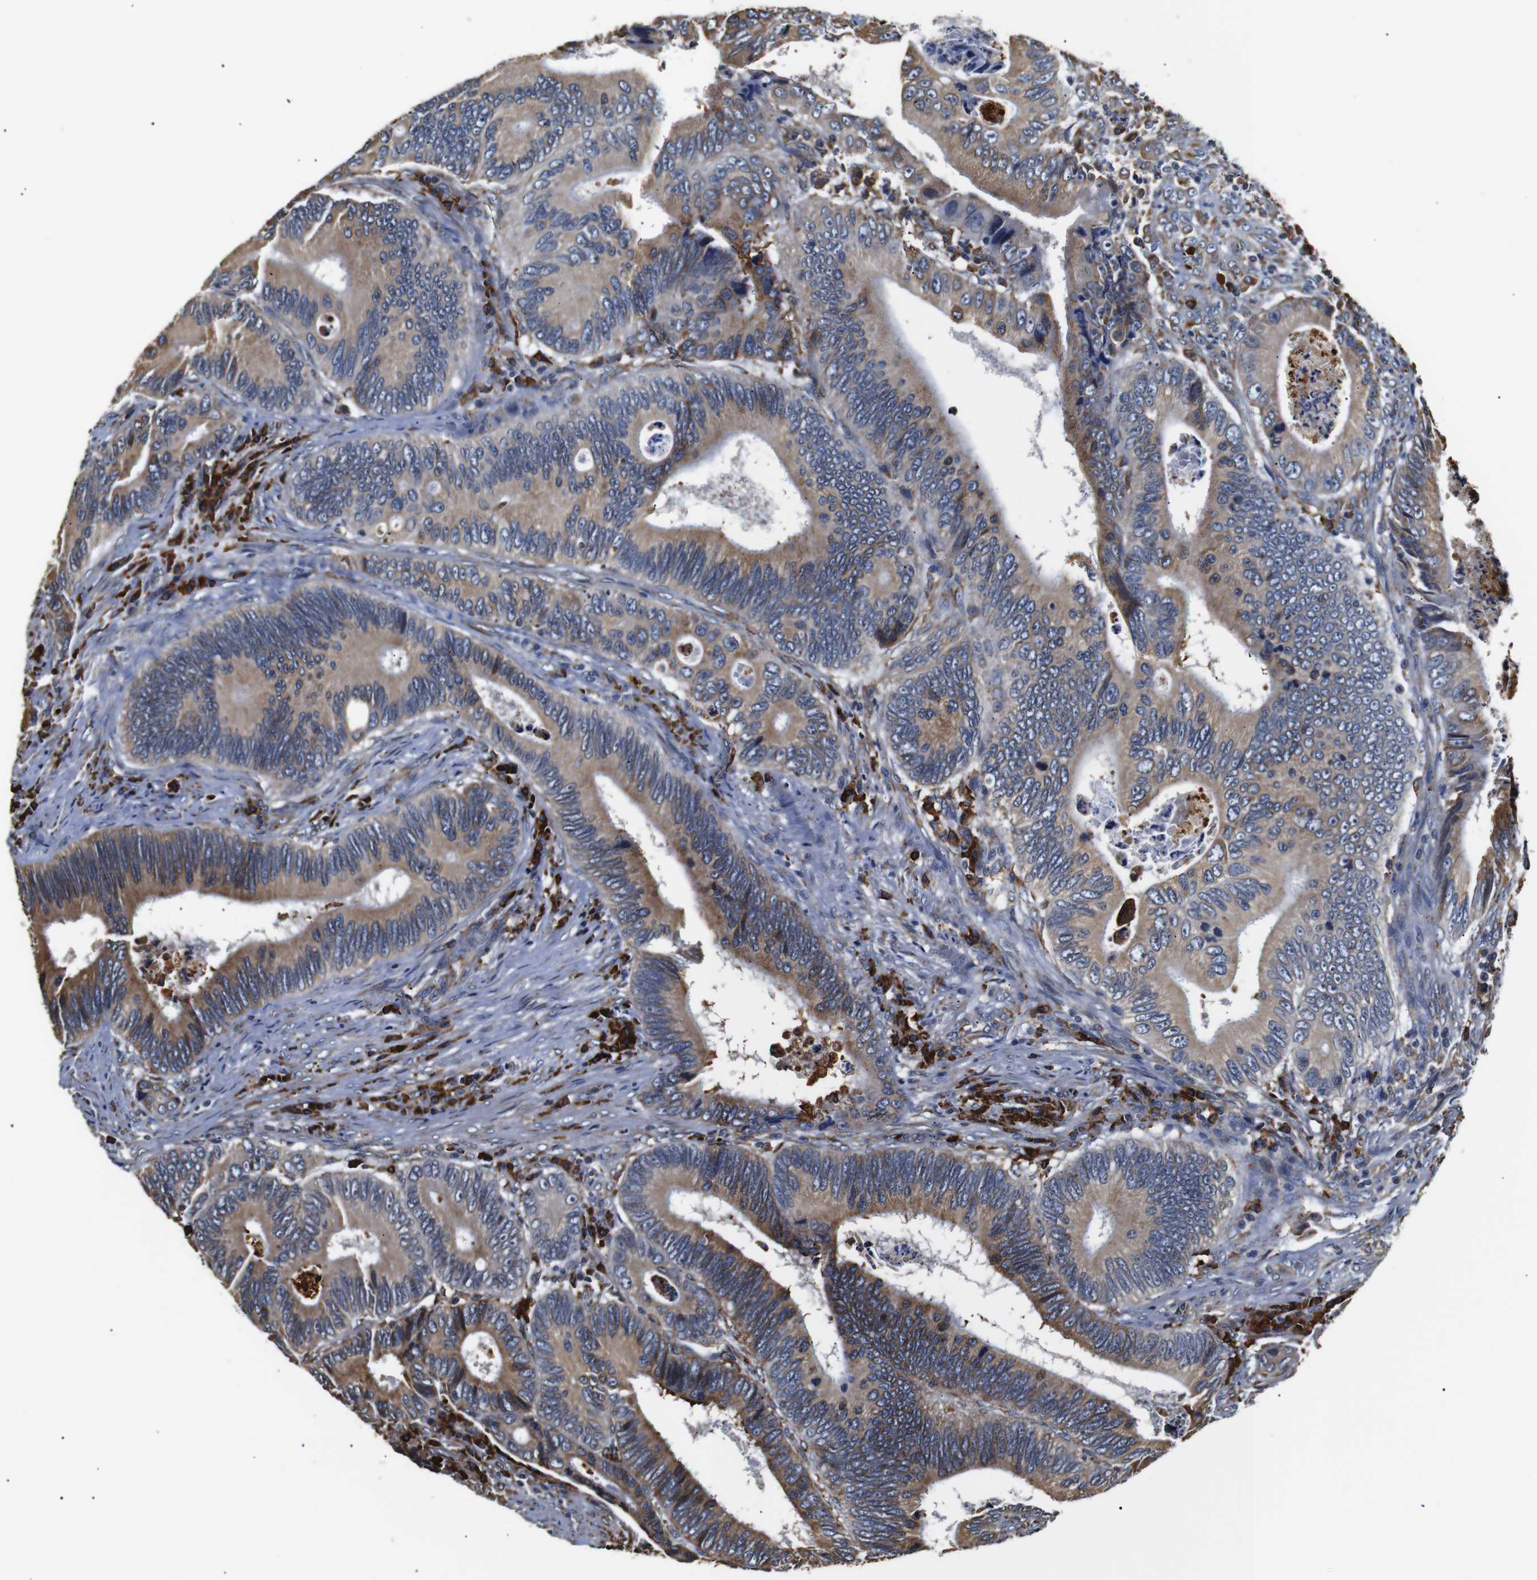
{"staining": {"intensity": "weak", "quantity": ">75%", "location": "cytoplasmic/membranous"}, "tissue": "colorectal cancer", "cell_type": "Tumor cells", "image_type": "cancer", "snomed": [{"axis": "morphology", "description": "Inflammation, NOS"}, {"axis": "morphology", "description": "Adenocarcinoma, NOS"}, {"axis": "topography", "description": "Colon"}], "caption": "Colorectal adenocarcinoma stained for a protein (brown) shows weak cytoplasmic/membranous positive staining in about >75% of tumor cells.", "gene": "HHIP", "patient": {"sex": "male", "age": 72}}